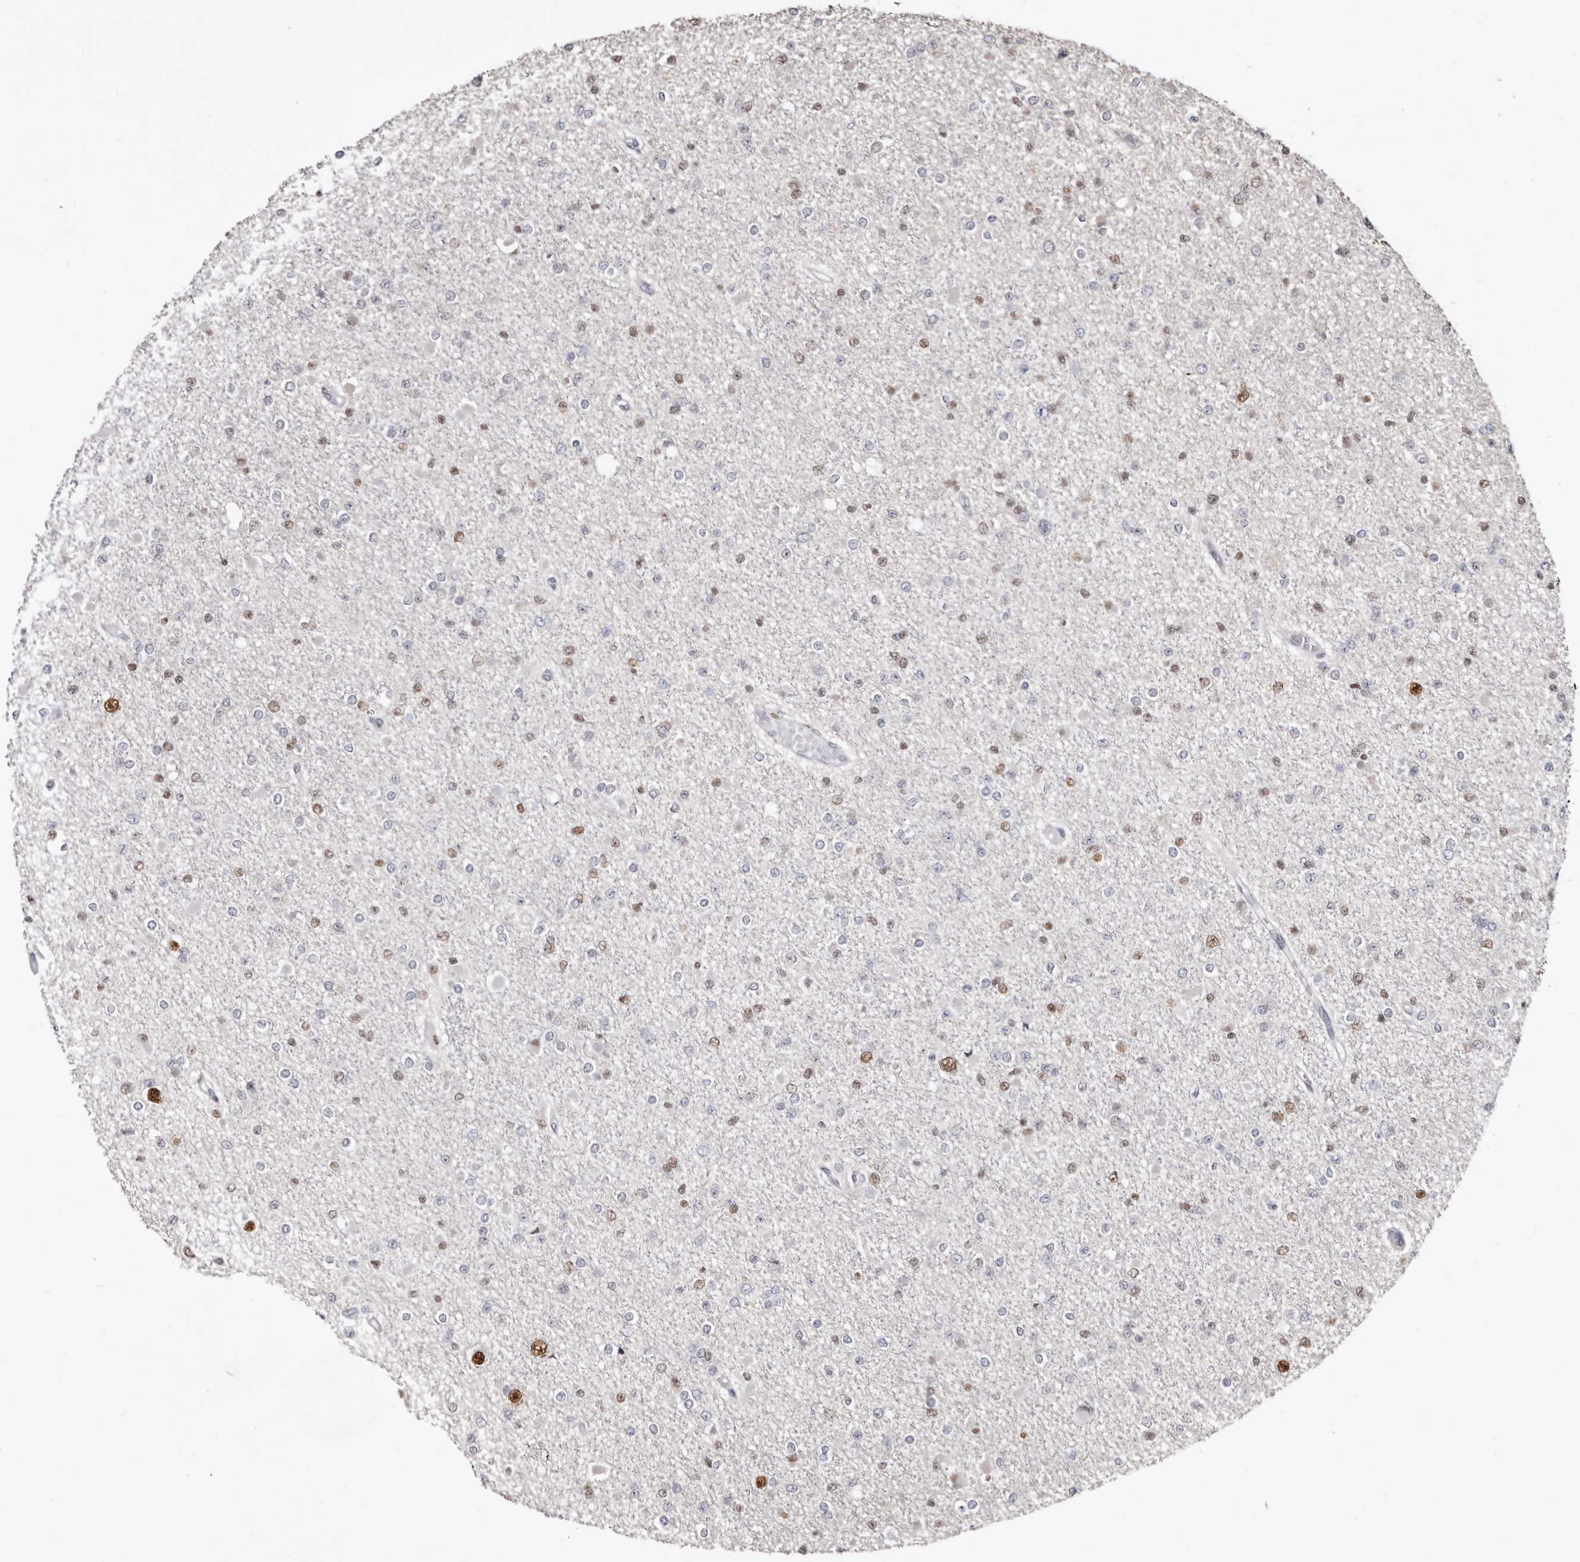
{"staining": {"intensity": "negative", "quantity": "none", "location": "none"}, "tissue": "glioma", "cell_type": "Tumor cells", "image_type": "cancer", "snomed": [{"axis": "morphology", "description": "Glioma, malignant, Low grade"}, {"axis": "topography", "description": "Brain"}], "caption": "Tumor cells are negative for brown protein staining in malignant glioma (low-grade).", "gene": "KHDRBS2", "patient": {"sex": "female", "age": 22}}